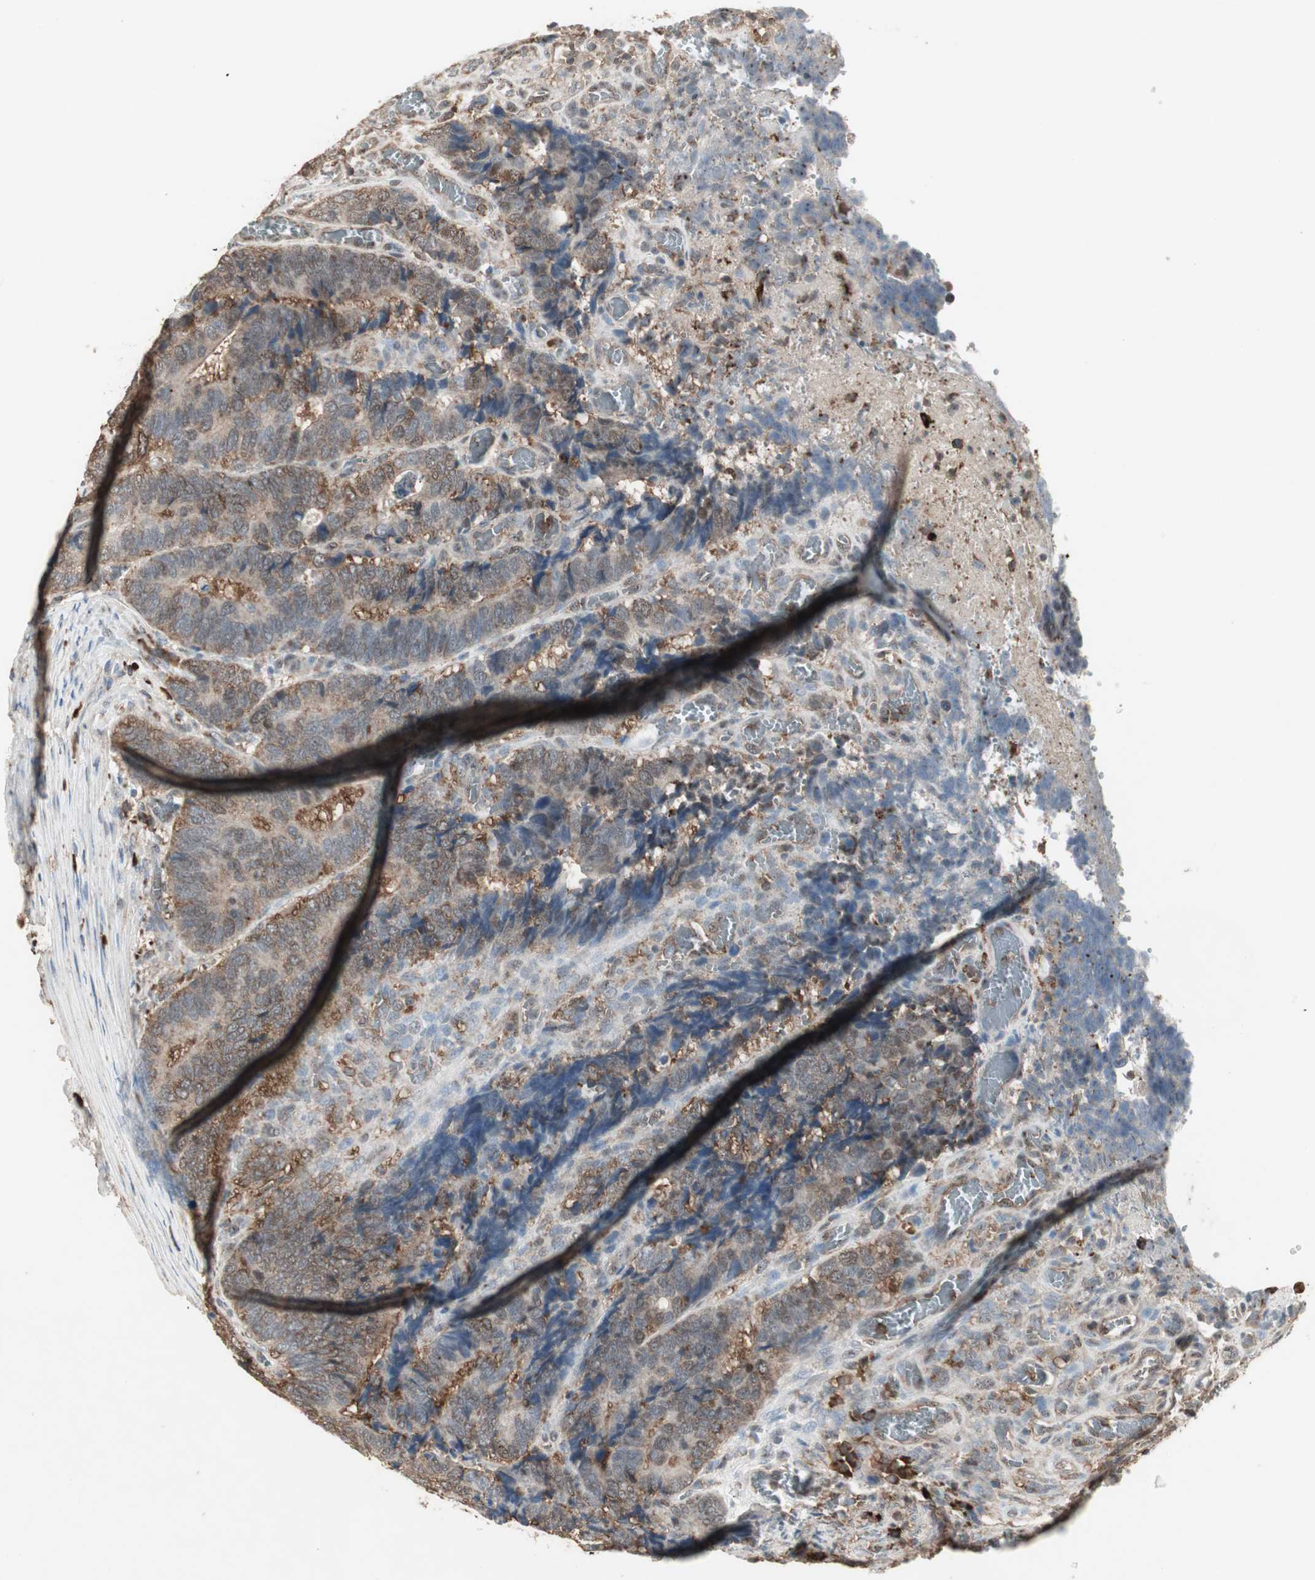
{"staining": {"intensity": "moderate", "quantity": ">75%", "location": "cytoplasmic/membranous"}, "tissue": "colorectal cancer", "cell_type": "Tumor cells", "image_type": "cancer", "snomed": [{"axis": "morphology", "description": "Adenocarcinoma, NOS"}, {"axis": "topography", "description": "Colon"}], "caption": "The immunohistochemical stain highlights moderate cytoplasmic/membranous staining in tumor cells of colorectal cancer (adenocarcinoma) tissue.", "gene": "MMP3", "patient": {"sex": "male", "age": 72}}